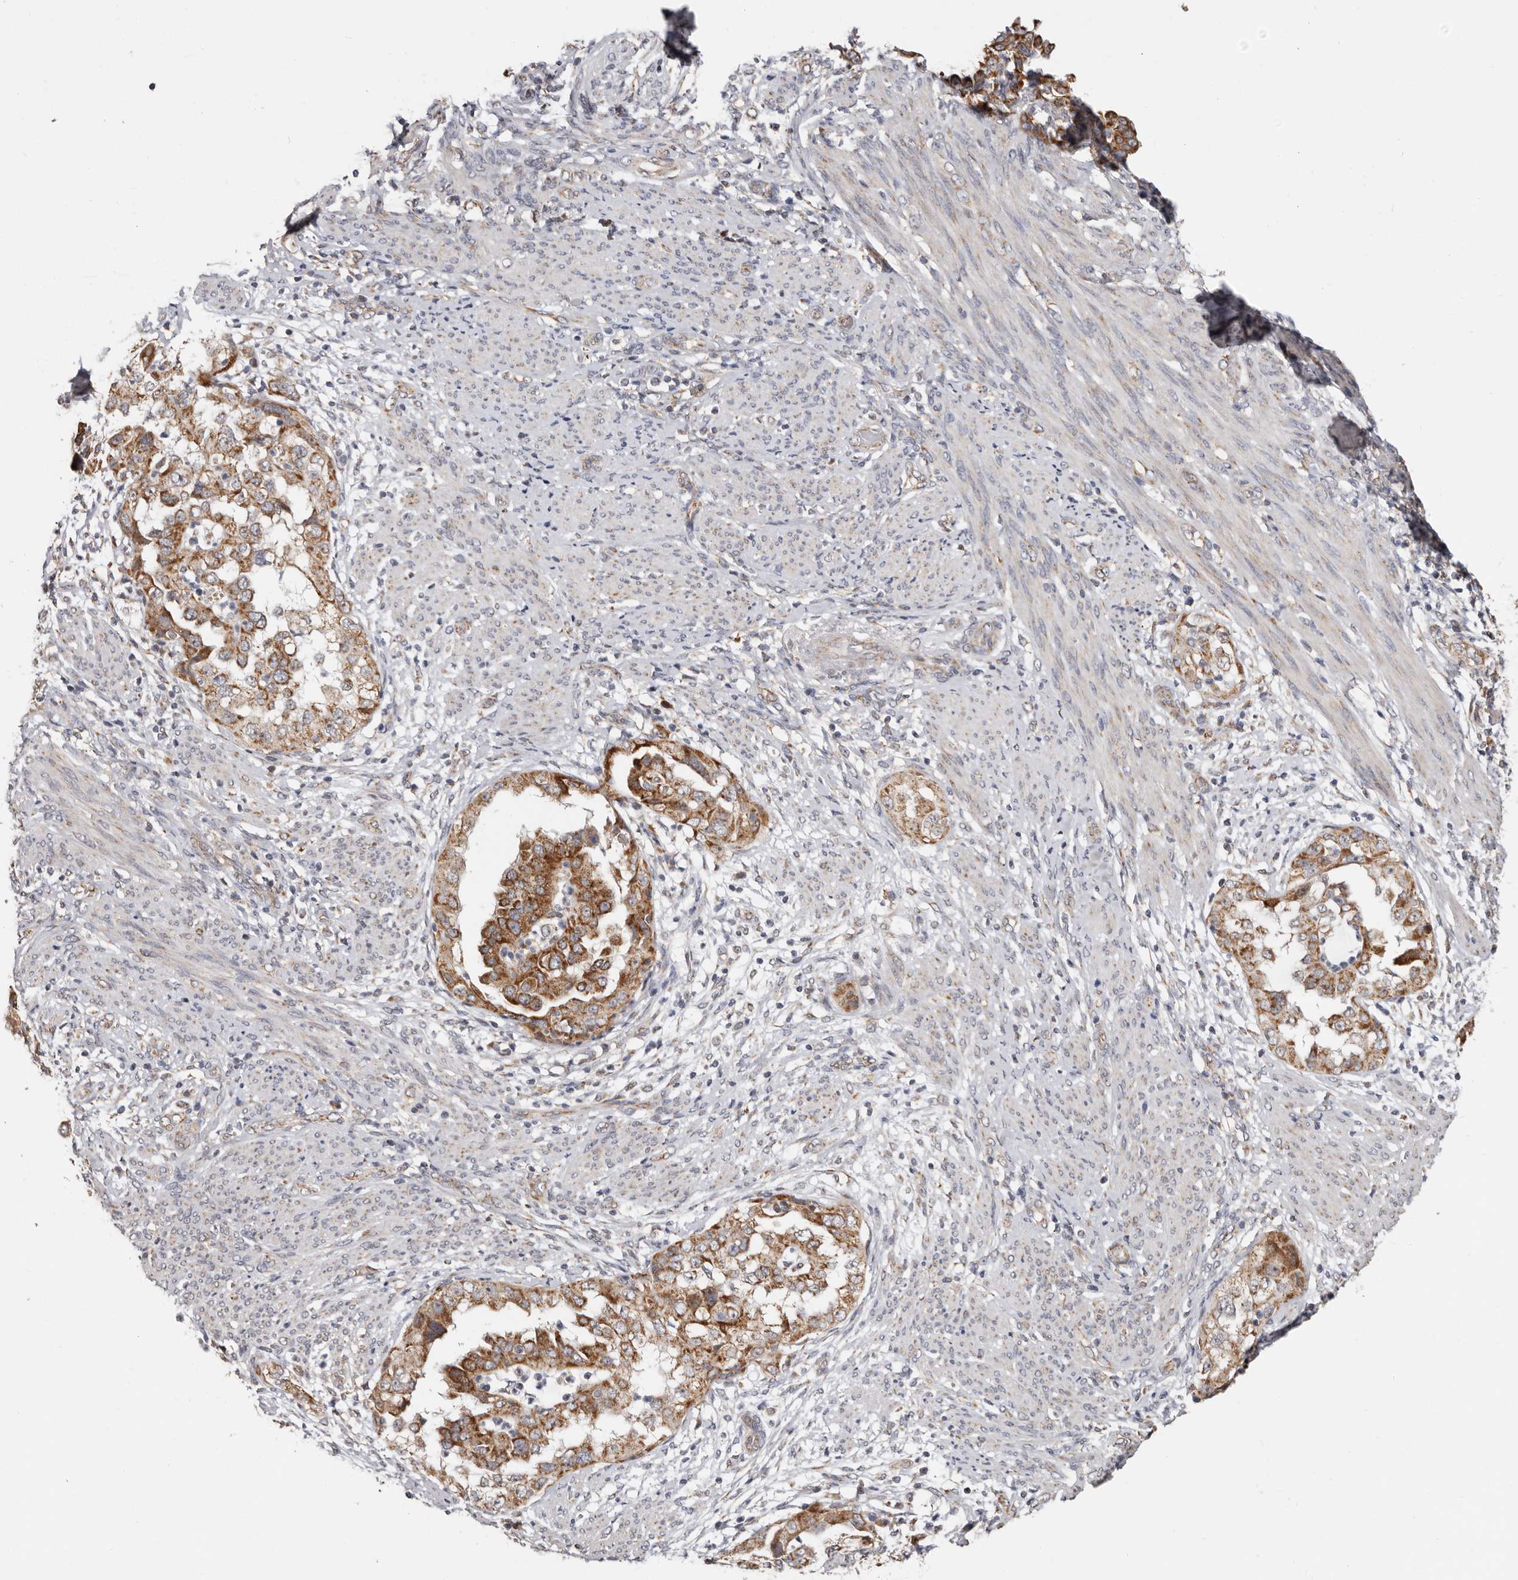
{"staining": {"intensity": "moderate", "quantity": ">75%", "location": "cytoplasmic/membranous"}, "tissue": "endometrial cancer", "cell_type": "Tumor cells", "image_type": "cancer", "snomed": [{"axis": "morphology", "description": "Adenocarcinoma, NOS"}, {"axis": "topography", "description": "Endometrium"}], "caption": "Immunohistochemical staining of endometrial cancer exhibits medium levels of moderate cytoplasmic/membranous protein positivity in about >75% of tumor cells. Nuclei are stained in blue.", "gene": "MRPL18", "patient": {"sex": "female", "age": 85}}